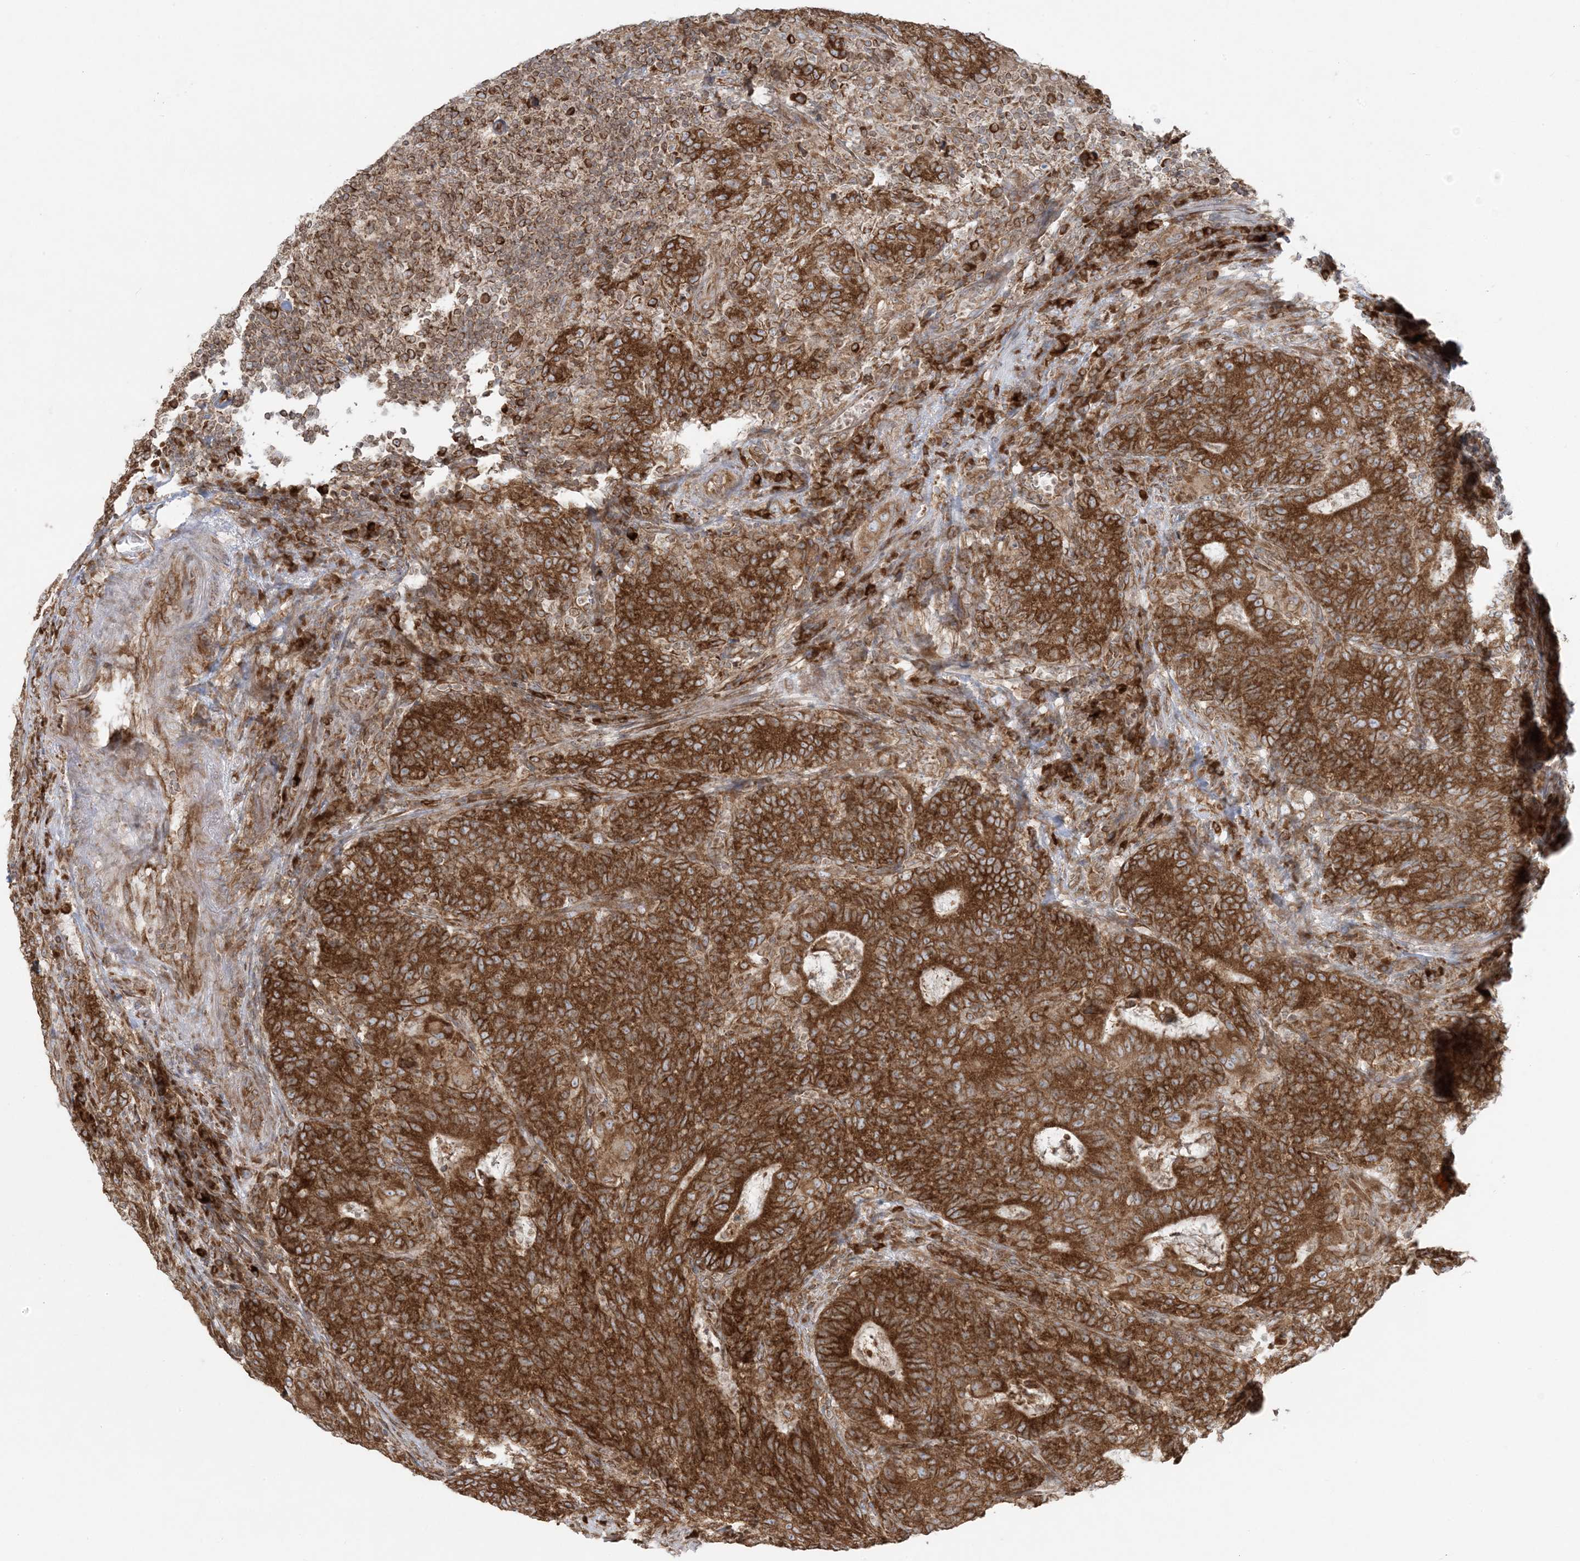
{"staining": {"intensity": "strong", "quantity": ">75%", "location": "cytoplasmic/membranous"}, "tissue": "colorectal cancer", "cell_type": "Tumor cells", "image_type": "cancer", "snomed": [{"axis": "morphology", "description": "Normal tissue, NOS"}, {"axis": "morphology", "description": "Adenocarcinoma, NOS"}, {"axis": "topography", "description": "Colon"}], "caption": "A micrograph of colorectal cancer (adenocarcinoma) stained for a protein displays strong cytoplasmic/membranous brown staining in tumor cells.", "gene": "UBXN4", "patient": {"sex": "female", "age": 75}}